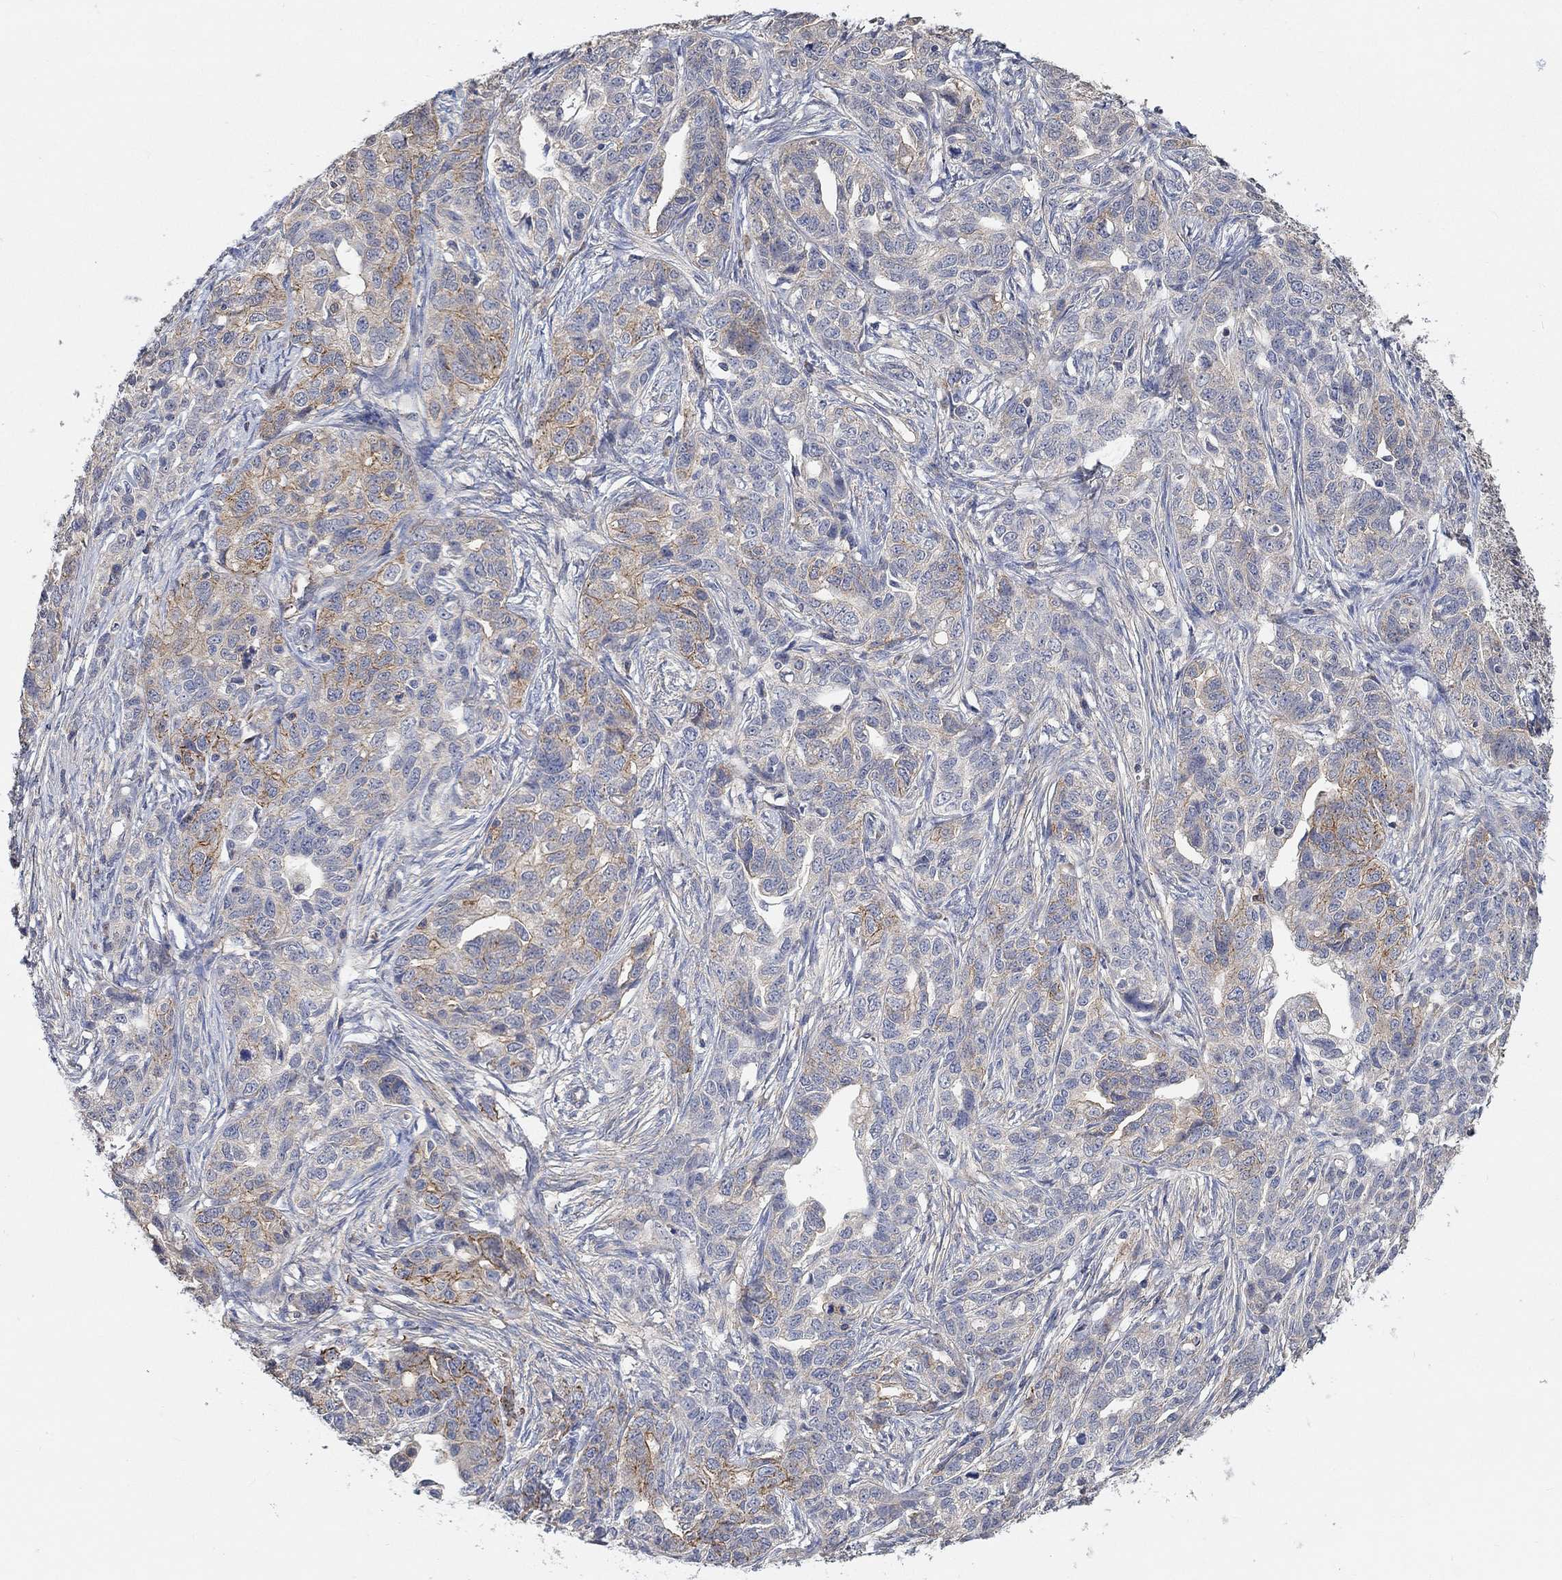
{"staining": {"intensity": "moderate", "quantity": "25%-75%", "location": "cytoplasmic/membranous"}, "tissue": "ovarian cancer", "cell_type": "Tumor cells", "image_type": "cancer", "snomed": [{"axis": "morphology", "description": "Cystadenocarcinoma, serous, NOS"}, {"axis": "topography", "description": "Ovary"}], "caption": "Immunohistochemistry (IHC) (DAB (3,3'-diaminobenzidine)) staining of human ovarian cancer (serous cystadenocarcinoma) exhibits moderate cytoplasmic/membranous protein staining in about 25%-75% of tumor cells.", "gene": "SYT16", "patient": {"sex": "female", "age": 71}}